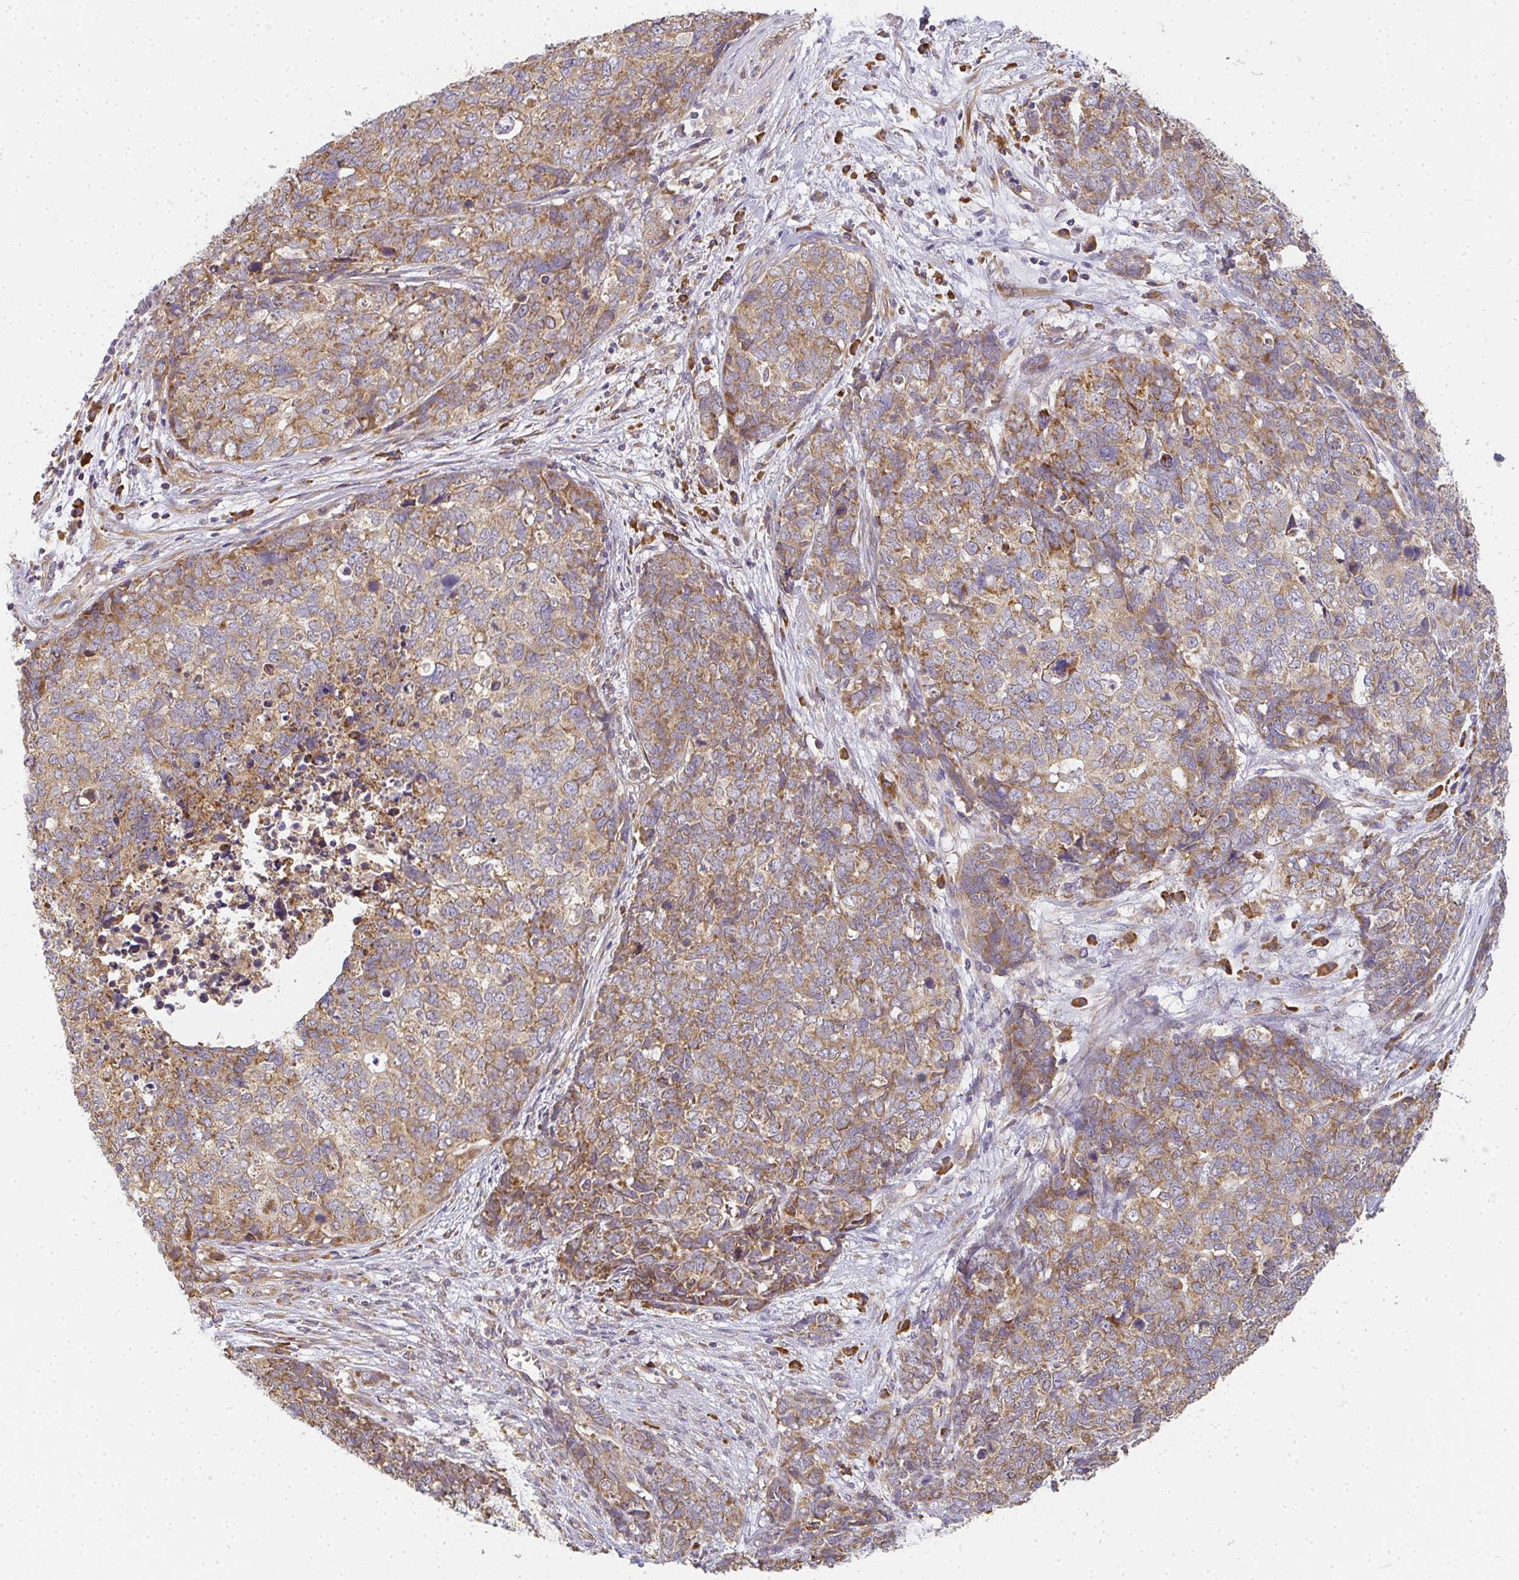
{"staining": {"intensity": "moderate", "quantity": "25%-75%", "location": "cytoplasmic/membranous"}, "tissue": "cervical cancer", "cell_type": "Tumor cells", "image_type": "cancer", "snomed": [{"axis": "morphology", "description": "Adenocarcinoma, NOS"}, {"axis": "topography", "description": "Cervix"}], "caption": "A histopathology image of human cervical adenocarcinoma stained for a protein reveals moderate cytoplasmic/membranous brown staining in tumor cells. (DAB IHC, brown staining for protein, blue staining for nuclei).", "gene": "SLC35B3", "patient": {"sex": "female", "age": 63}}